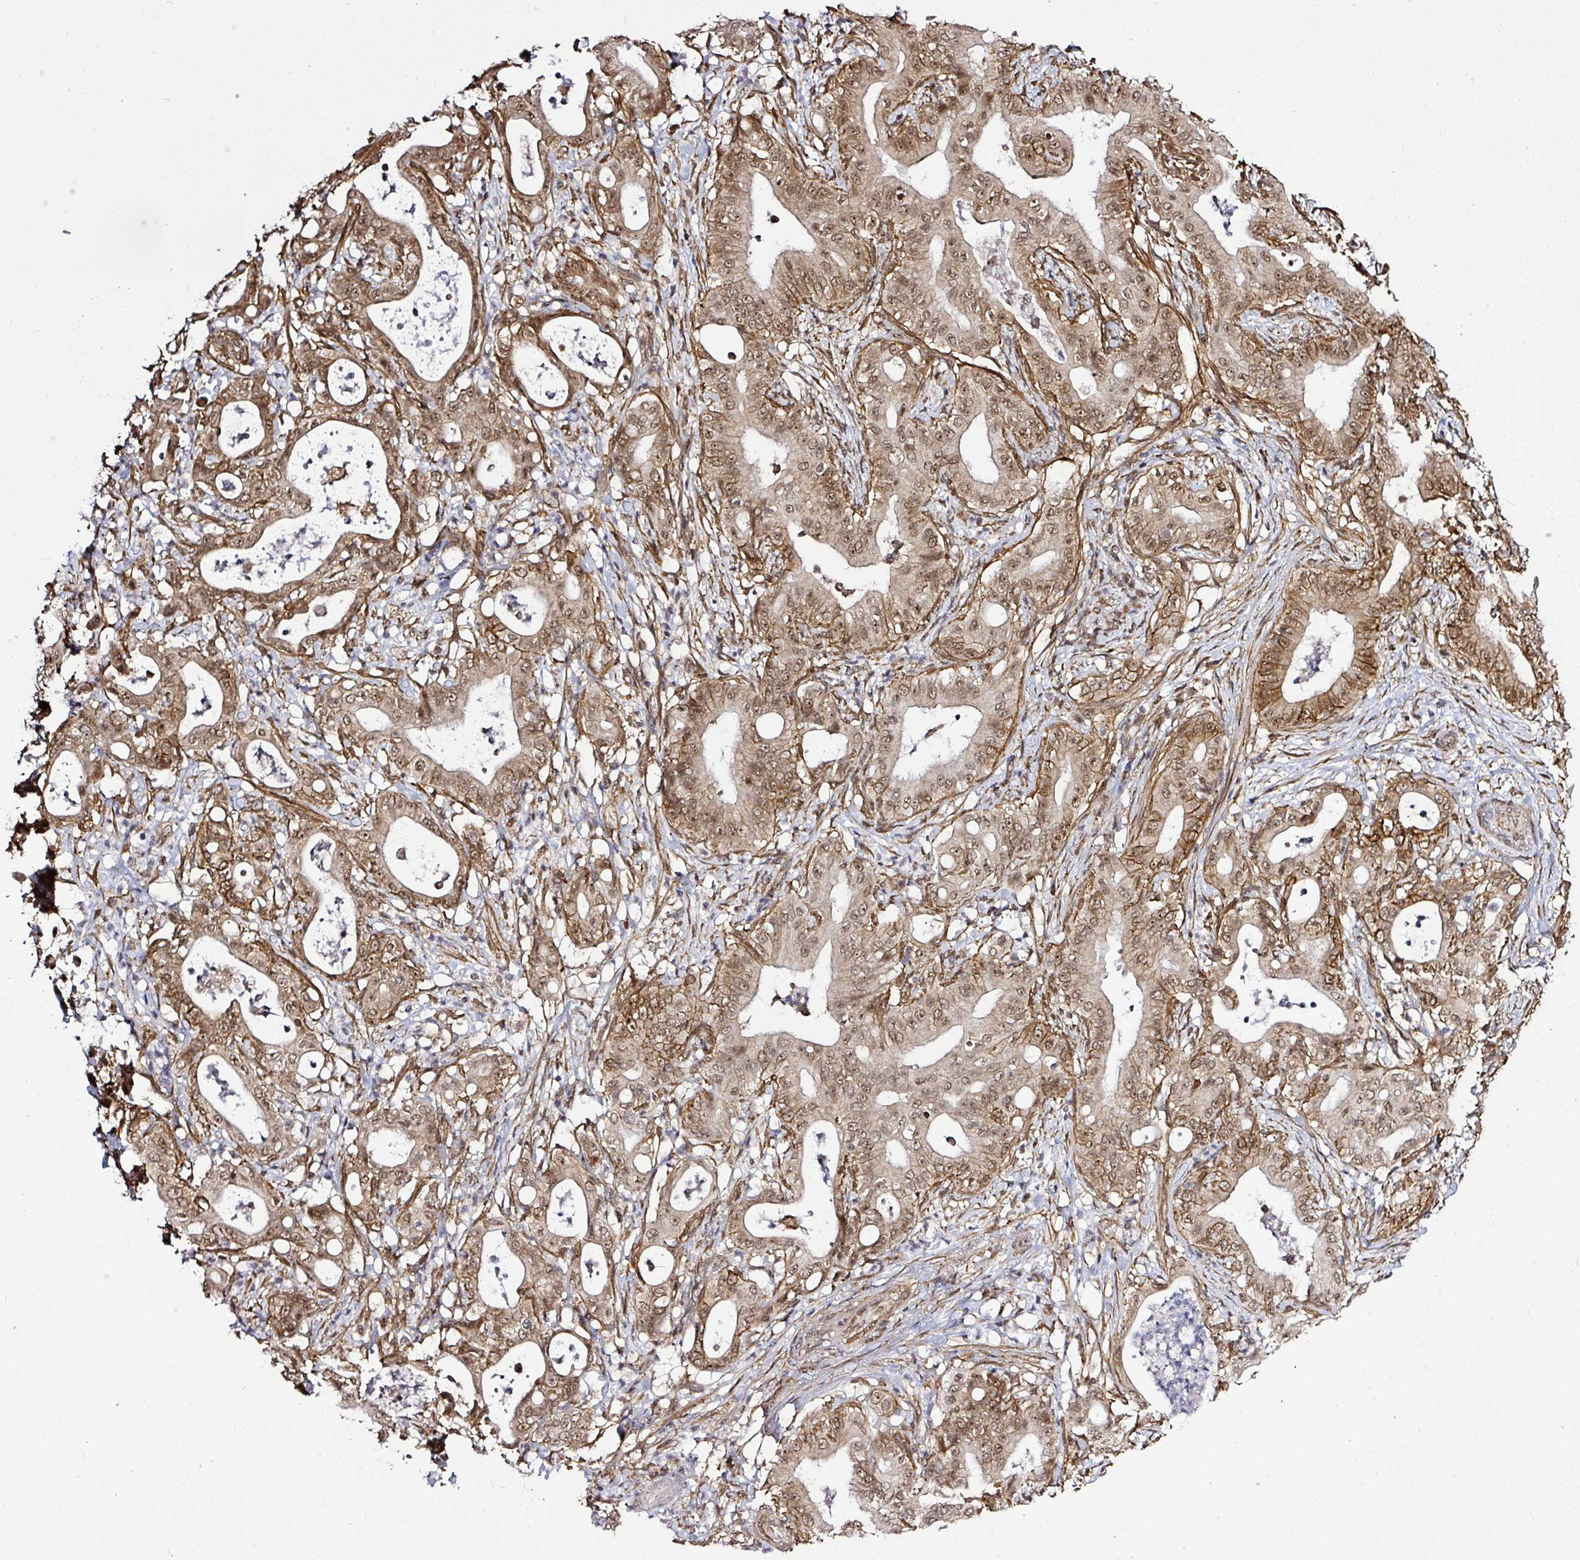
{"staining": {"intensity": "moderate", "quantity": ">75%", "location": "cytoplasmic/membranous,nuclear"}, "tissue": "pancreatic cancer", "cell_type": "Tumor cells", "image_type": "cancer", "snomed": [{"axis": "morphology", "description": "Adenocarcinoma, NOS"}, {"axis": "topography", "description": "Pancreas"}], "caption": "This photomicrograph demonstrates IHC staining of human pancreatic adenocarcinoma, with medium moderate cytoplasmic/membranous and nuclear staining in approximately >75% of tumor cells.", "gene": "FAM153A", "patient": {"sex": "male", "age": 71}}